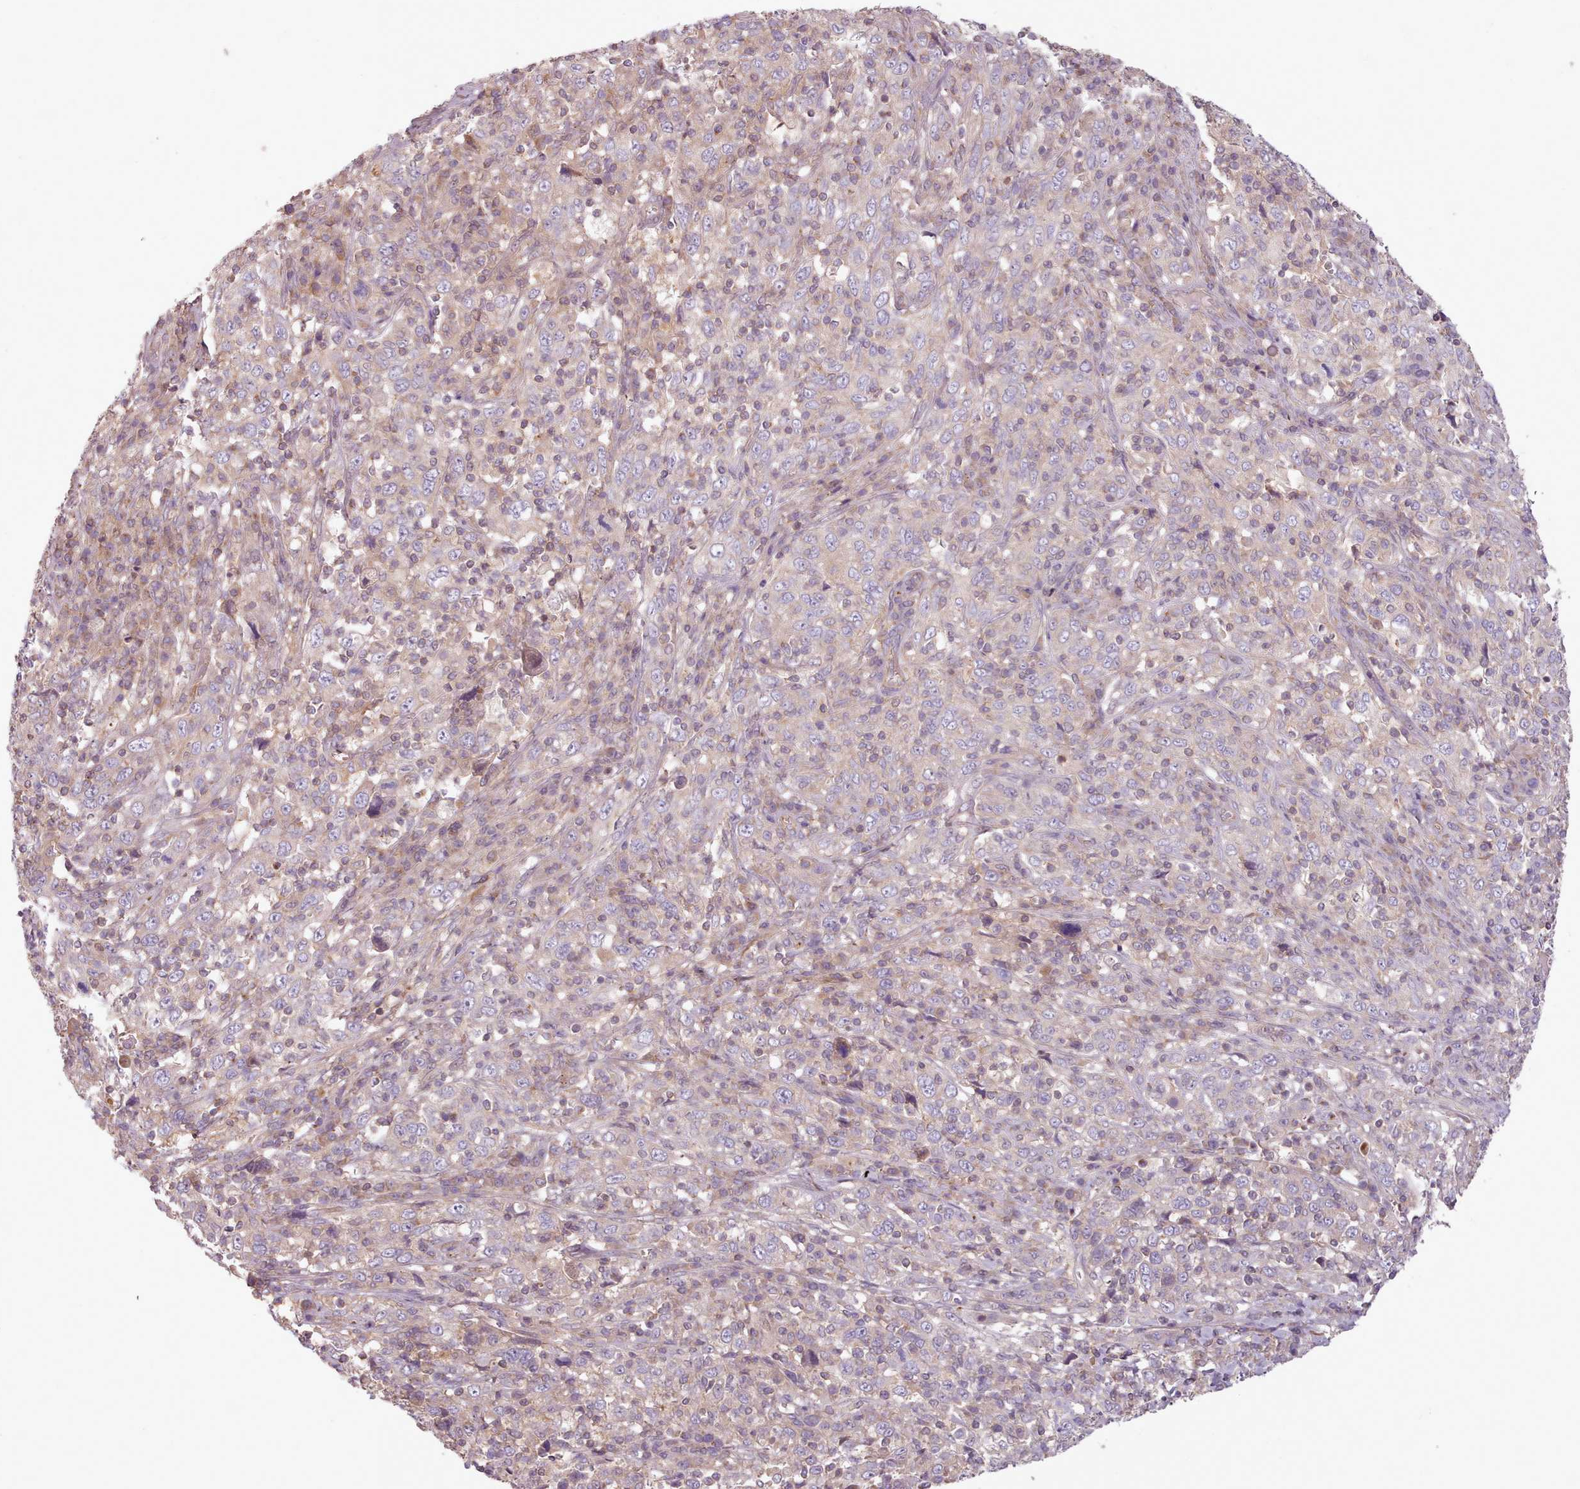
{"staining": {"intensity": "negative", "quantity": "none", "location": "none"}, "tissue": "cervical cancer", "cell_type": "Tumor cells", "image_type": "cancer", "snomed": [{"axis": "morphology", "description": "Squamous cell carcinoma, NOS"}, {"axis": "topography", "description": "Cervix"}], "caption": "The IHC image has no significant positivity in tumor cells of cervical cancer tissue.", "gene": "NT5DC2", "patient": {"sex": "female", "age": 46}}